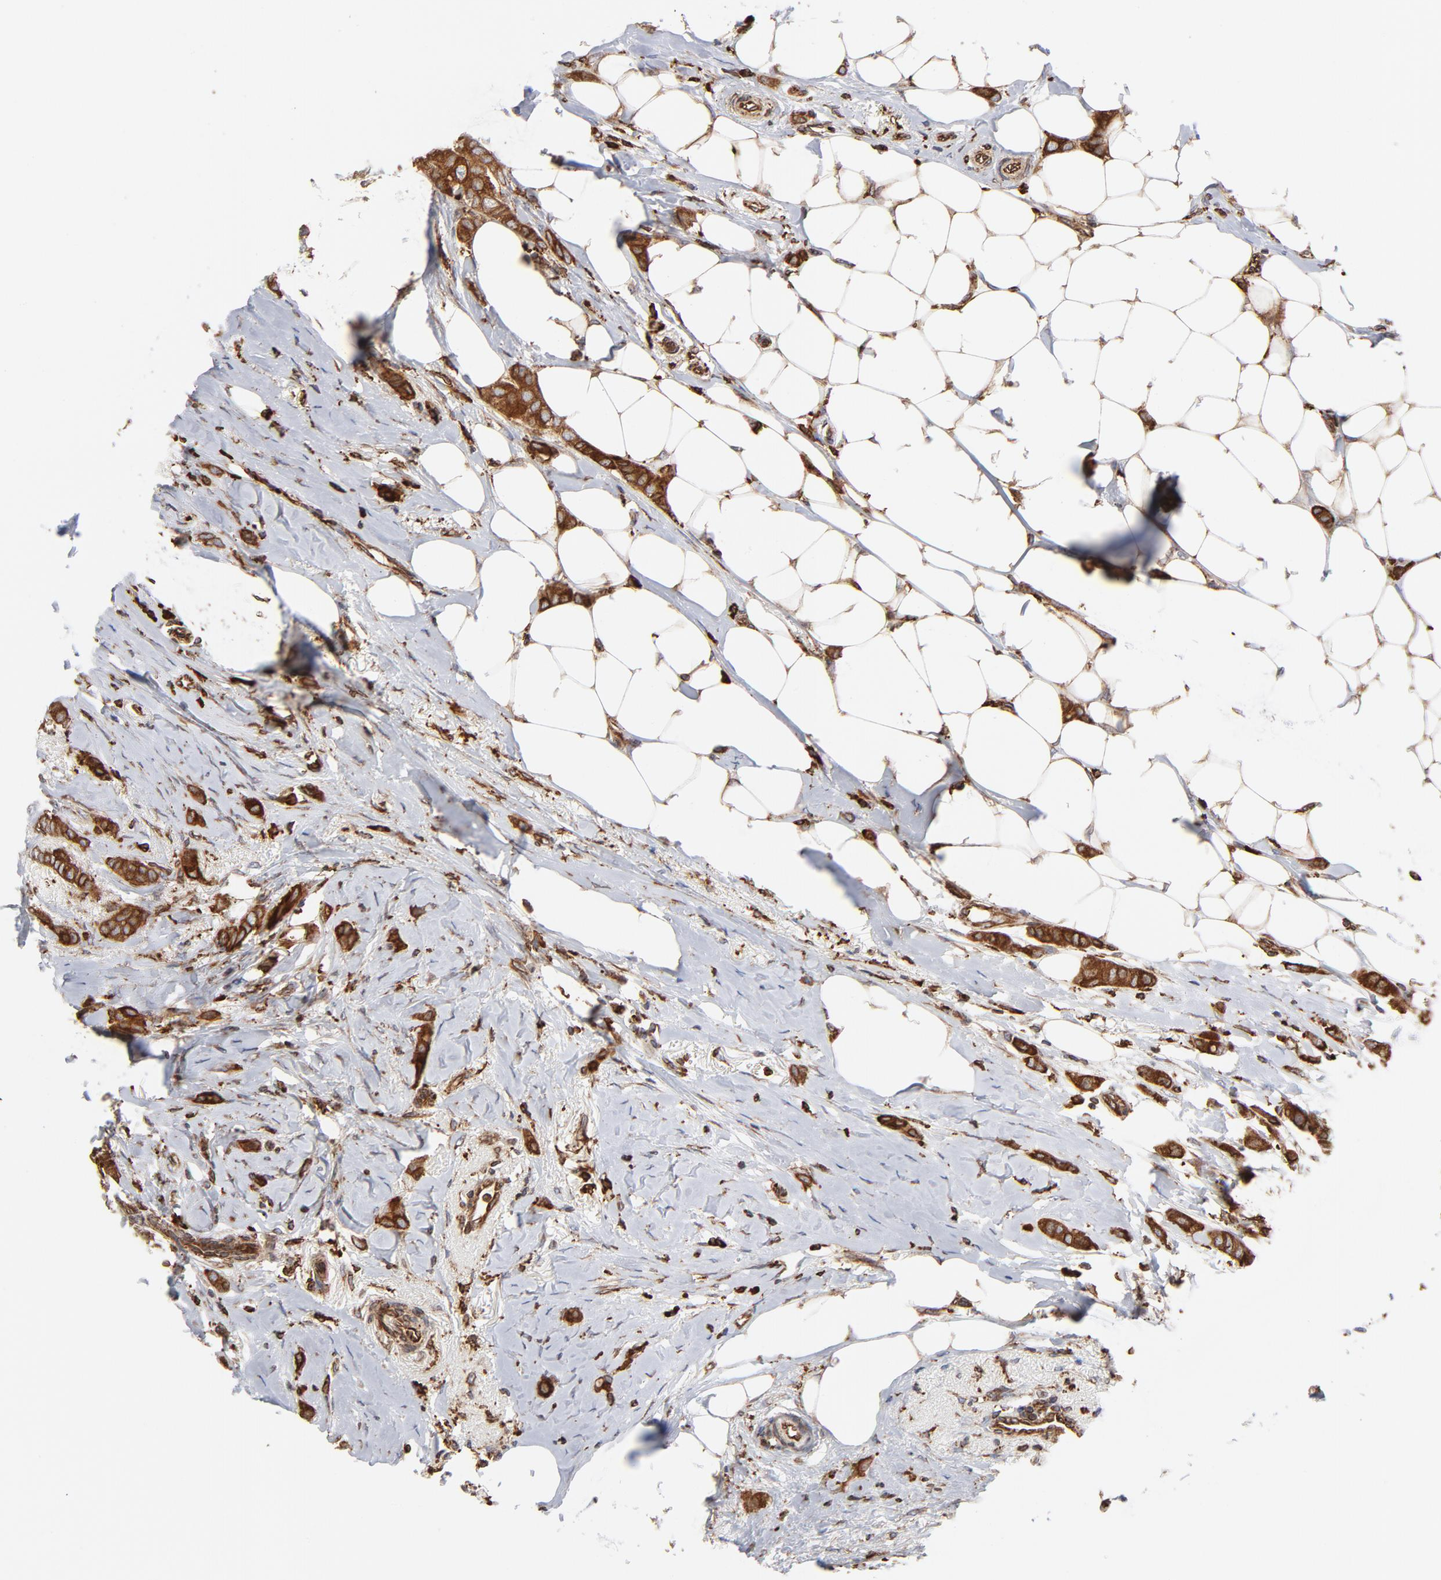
{"staining": {"intensity": "strong", "quantity": ">75%", "location": "cytoplasmic/membranous"}, "tissue": "breast cancer", "cell_type": "Tumor cells", "image_type": "cancer", "snomed": [{"axis": "morphology", "description": "Lobular carcinoma"}, {"axis": "topography", "description": "Breast"}], "caption": "Tumor cells demonstrate high levels of strong cytoplasmic/membranous expression in about >75% of cells in human lobular carcinoma (breast).", "gene": "CANX", "patient": {"sex": "female", "age": 55}}